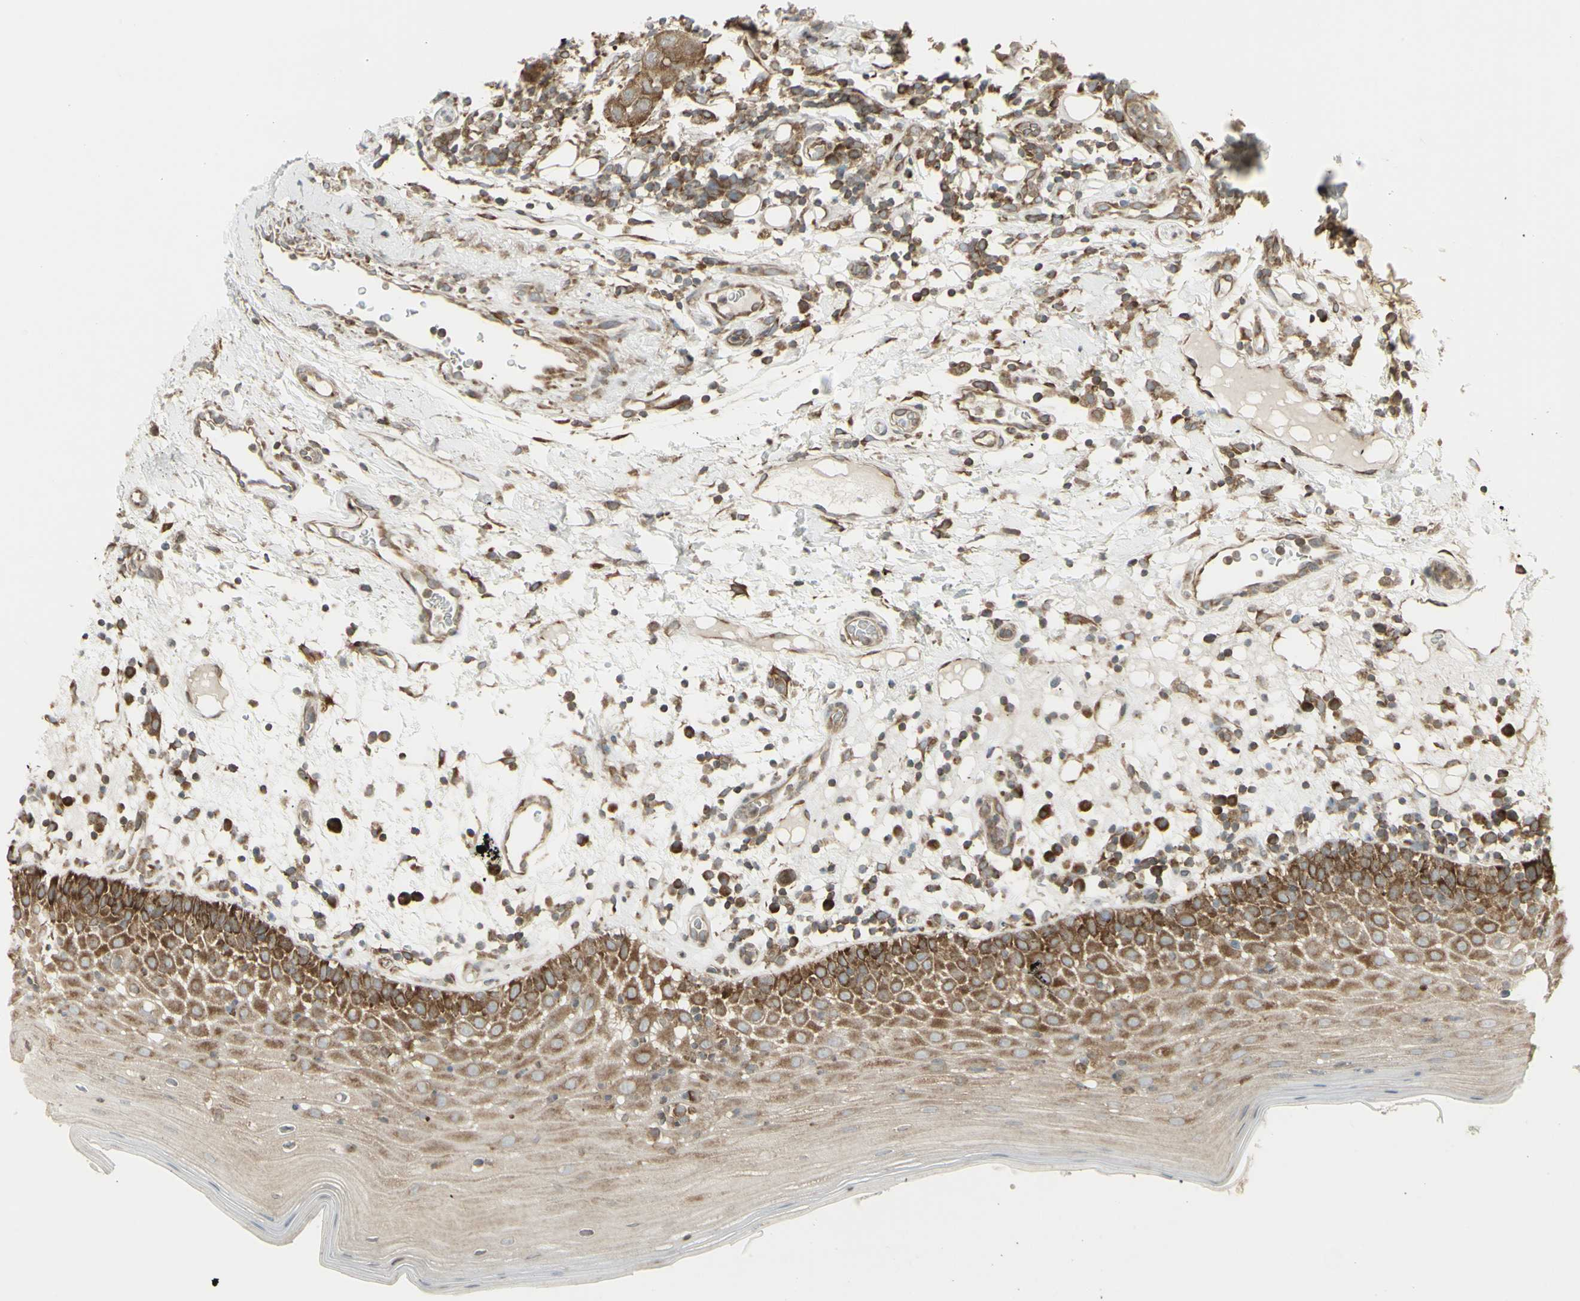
{"staining": {"intensity": "moderate", "quantity": ">75%", "location": "cytoplasmic/membranous"}, "tissue": "oral mucosa", "cell_type": "Squamous epithelial cells", "image_type": "normal", "snomed": [{"axis": "morphology", "description": "Normal tissue, NOS"}, {"axis": "morphology", "description": "Squamous cell carcinoma, NOS"}, {"axis": "topography", "description": "Skeletal muscle"}, {"axis": "topography", "description": "Oral tissue"}], "caption": "High-power microscopy captured an IHC image of normal oral mucosa, revealing moderate cytoplasmic/membranous staining in approximately >75% of squamous epithelial cells.", "gene": "FKBP3", "patient": {"sex": "male", "age": 71}}